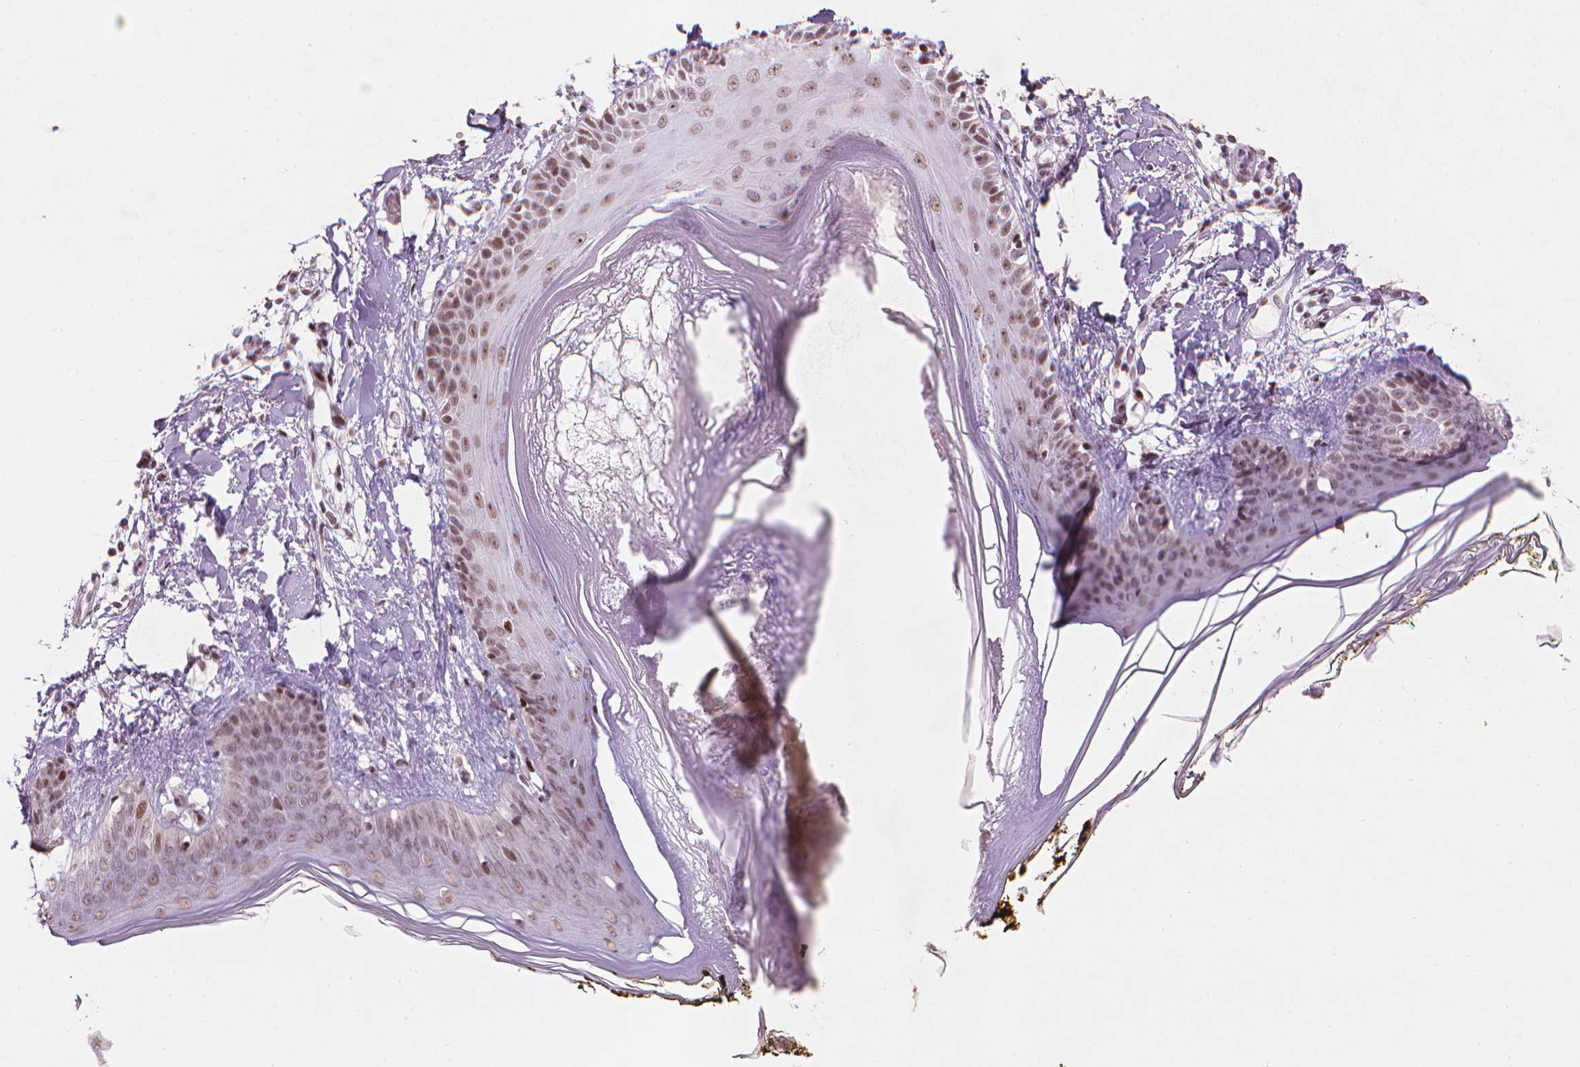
{"staining": {"intensity": "moderate", "quantity": "25%-75%", "location": "nuclear"}, "tissue": "skin", "cell_type": "Fibroblasts", "image_type": "normal", "snomed": [{"axis": "morphology", "description": "Normal tissue, NOS"}, {"axis": "topography", "description": "Skin"}], "caption": "Skin stained with DAB immunohistochemistry (IHC) reveals medium levels of moderate nuclear staining in about 25%-75% of fibroblasts.", "gene": "HES7", "patient": {"sex": "female", "age": 34}}